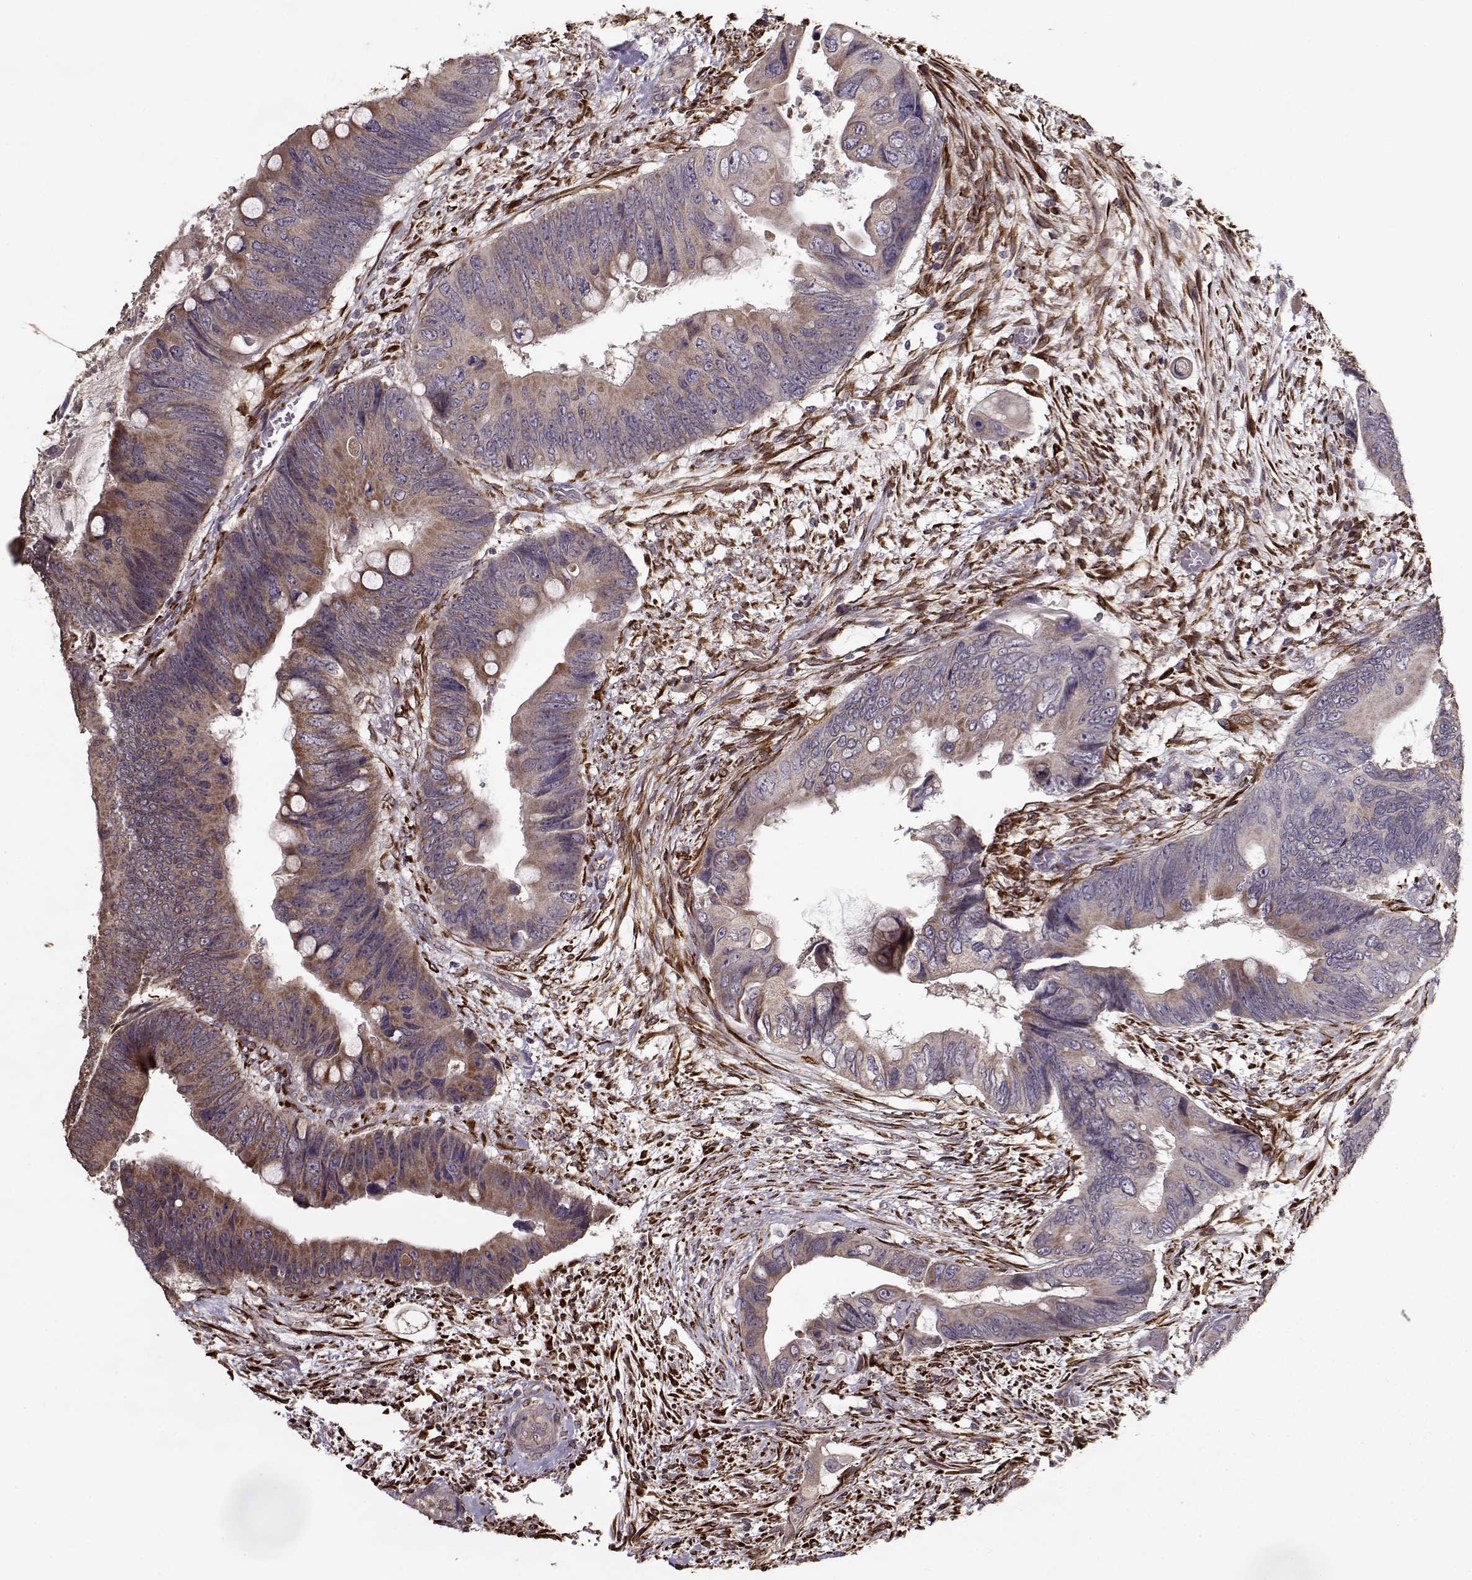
{"staining": {"intensity": "moderate", "quantity": "25%-75%", "location": "cytoplasmic/membranous"}, "tissue": "colorectal cancer", "cell_type": "Tumor cells", "image_type": "cancer", "snomed": [{"axis": "morphology", "description": "Adenocarcinoma, NOS"}, {"axis": "topography", "description": "Rectum"}], "caption": "Human adenocarcinoma (colorectal) stained with a protein marker exhibits moderate staining in tumor cells.", "gene": "IMMP1L", "patient": {"sex": "male", "age": 63}}